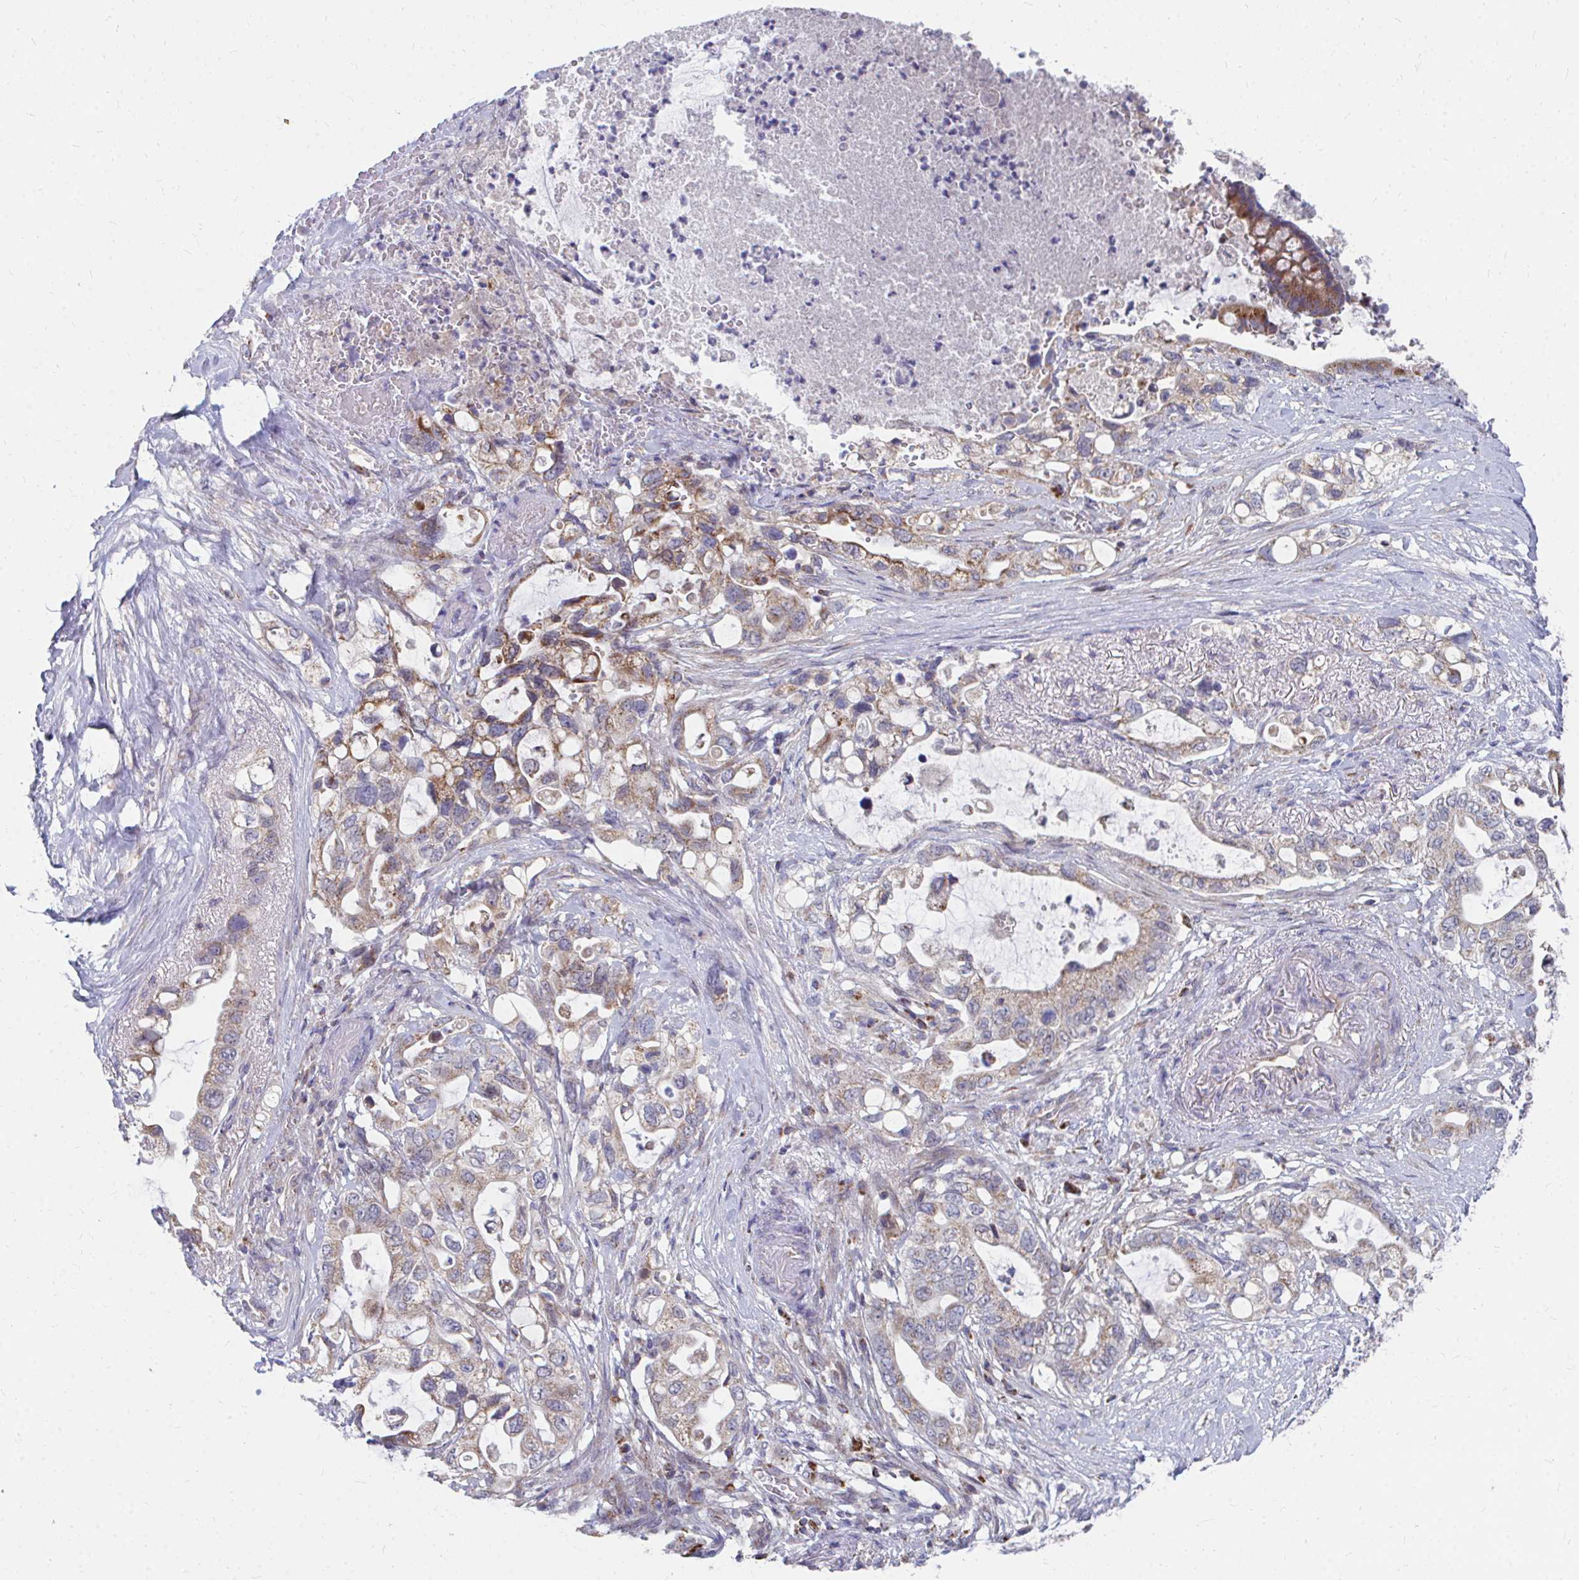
{"staining": {"intensity": "moderate", "quantity": "25%-75%", "location": "cytoplasmic/membranous"}, "tissue": "pancreatic cancer", "cell_type": "Tumor cells", "image_type": "cancer", "snomed": [{"axis": "morphology", "description": "Adenocarcinoma, NOS"}, {"axis": "topography", "description": "Pancreas"}], "caption": "Immunohistochemical staining of human pancreatic cancer shows medium levels of moderate cytoplasmic/membranous expression in approximately 25%-75% of tumor cells.", "gene": "PEX3", "patient": {"sex": "female", "age": 72}}